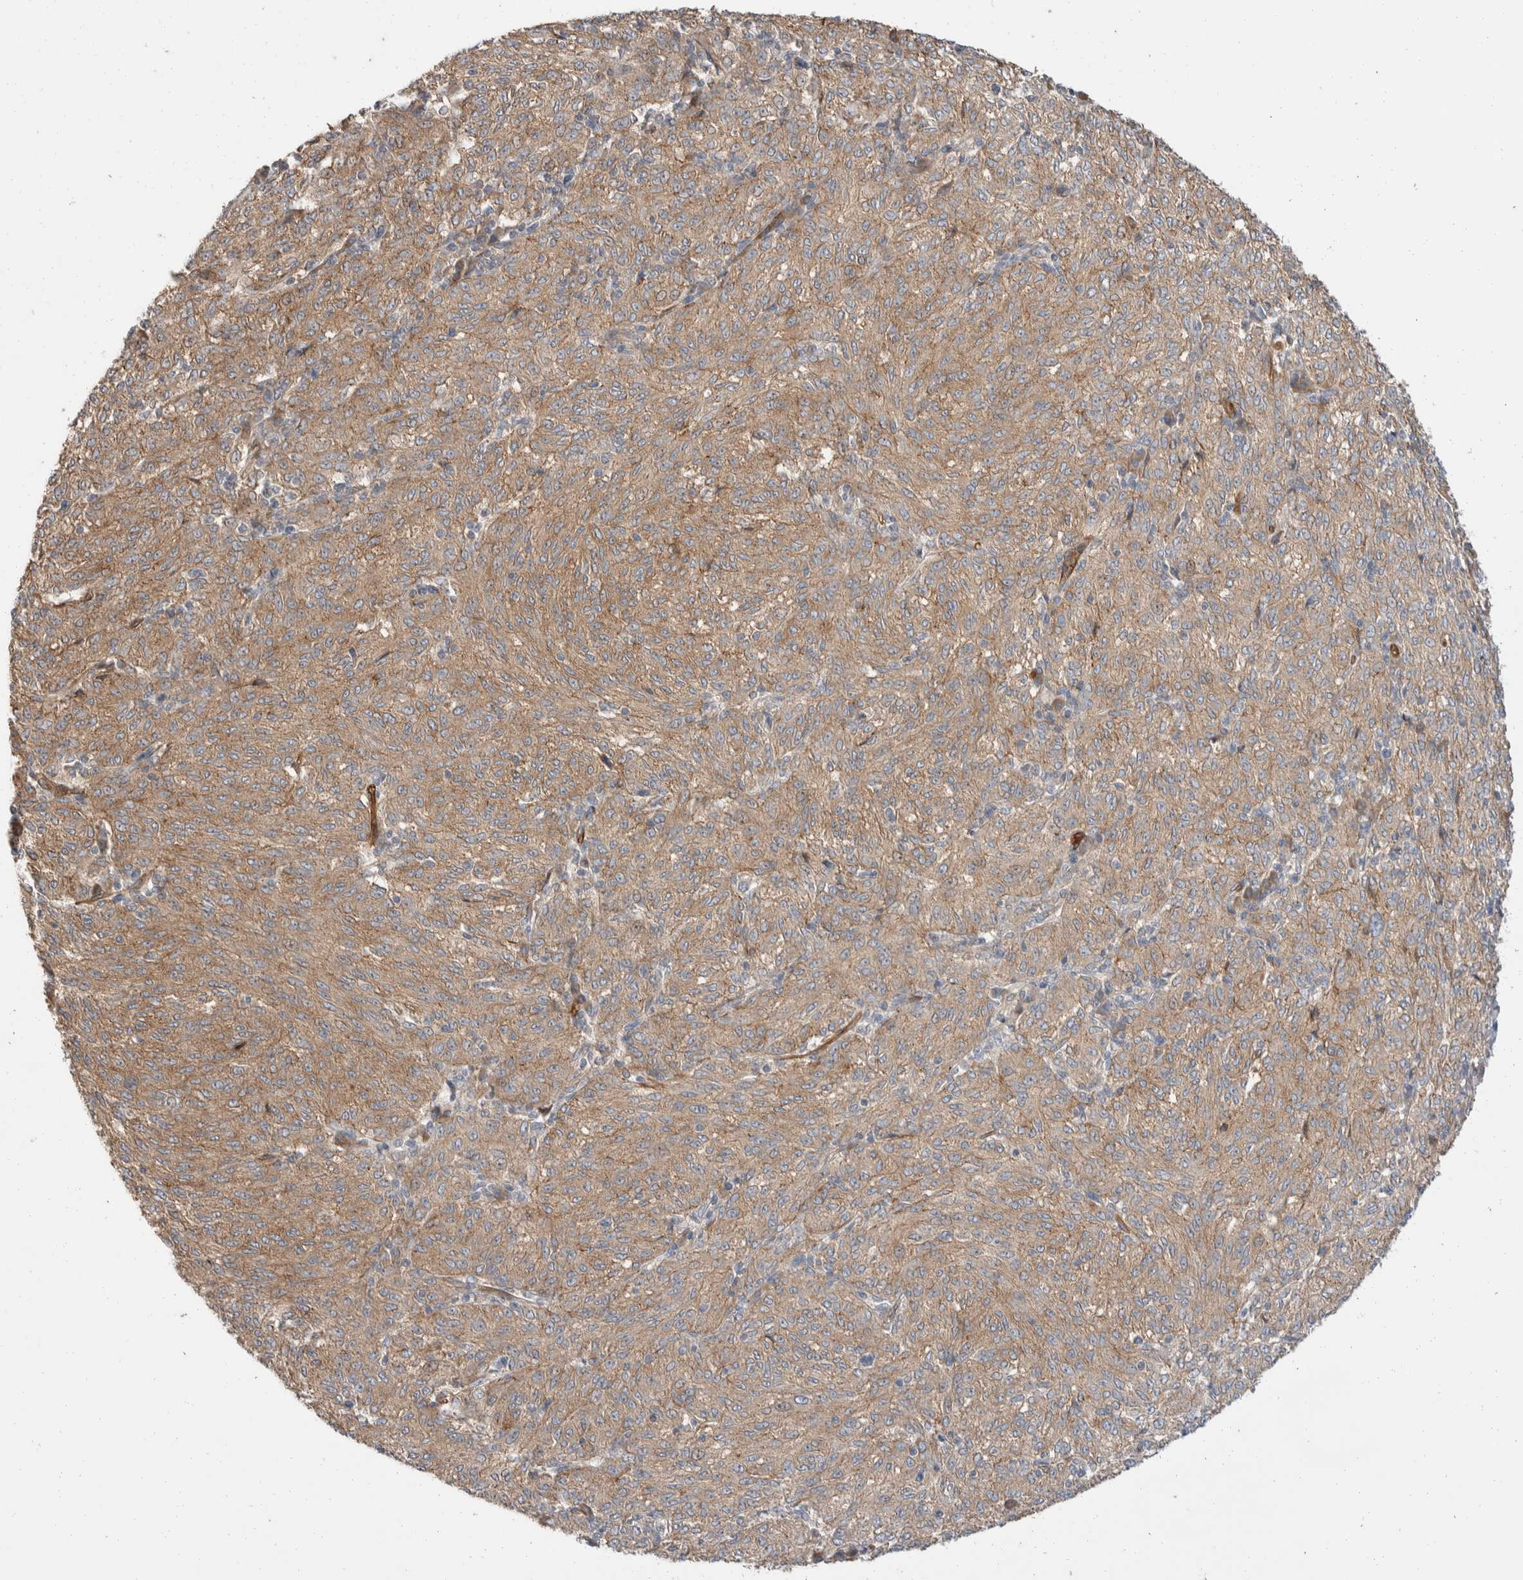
{"staining": {"intensity": "moderate", "quantity": ">75%", "location": "cytoplasmic/membranous"}, "tissue": "melanoma", "cell_type": "Tumor cells", "image_type": "cancer", "snomed": [{"axis": "morphology", "description": "Malignant melanoma, NOS"}, {"axis": "topography", "description": "Skin"}], "caption": "This image displays malignant melanoma stained with immunohistochemistry to label a protein in brown. The cytoplasmic/membranous of tumor cells show moderate positivity for the protein. Nuclei are counter-stained blue.", "gene": "ERC1", "patient": {"sex": "female", "age": 72}}